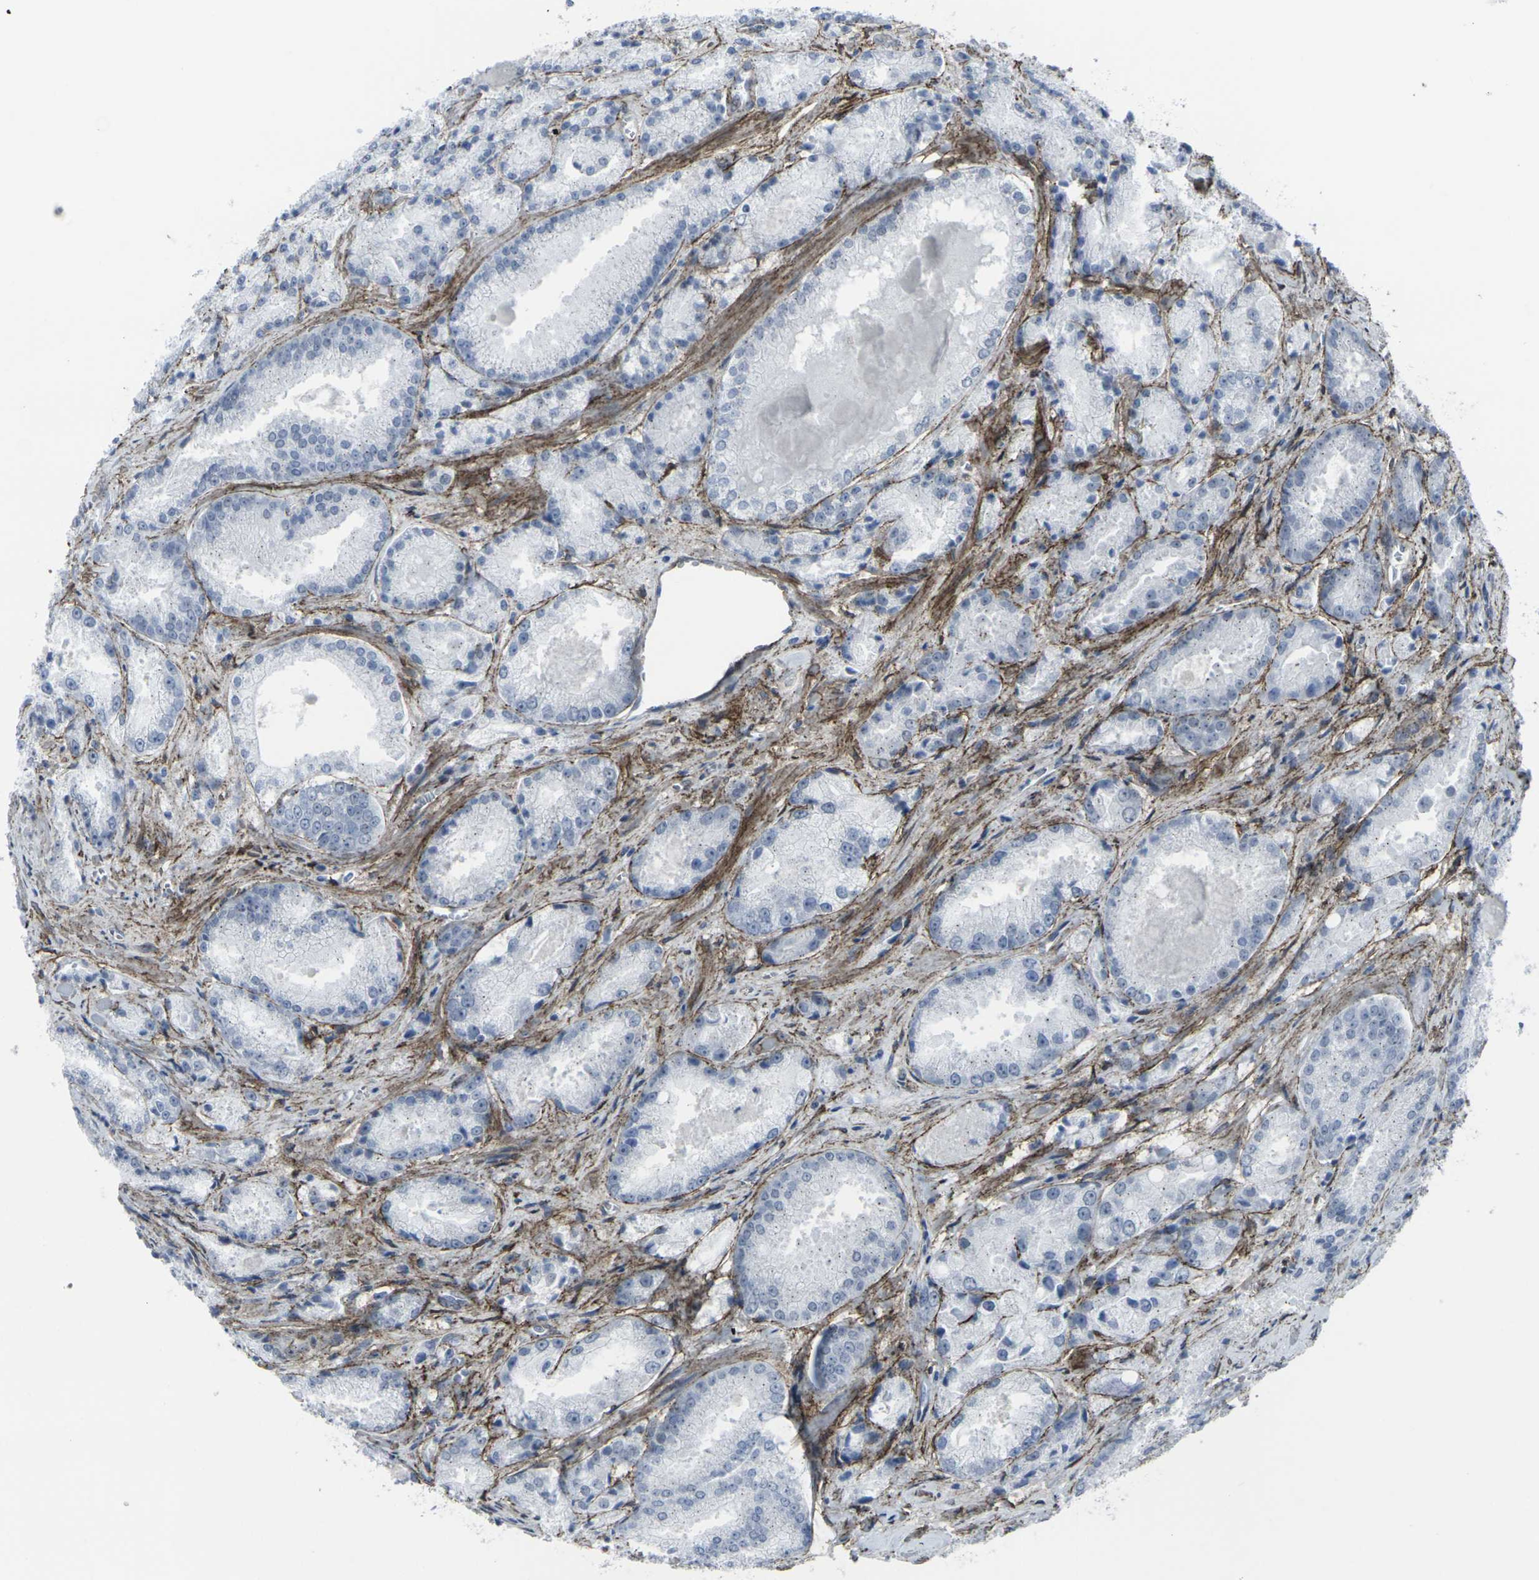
{"staining": {"intensity": "negative", "quantity": "none", "location": "none"}, "tissue": "prostate cancer", "cell_type": "Tumor cells", "image_type": "cancer", "snomed": [{"axis": "morphology", "description": "Adenocarcinoma, Low grade"}, {"axis": "topography", "description": "Prostate"}], "caption": "There is no significant positivity in tumor cells of prostate cancer.", "gene": "CDH11", "patient": {"sex": "male", "age": 64}}